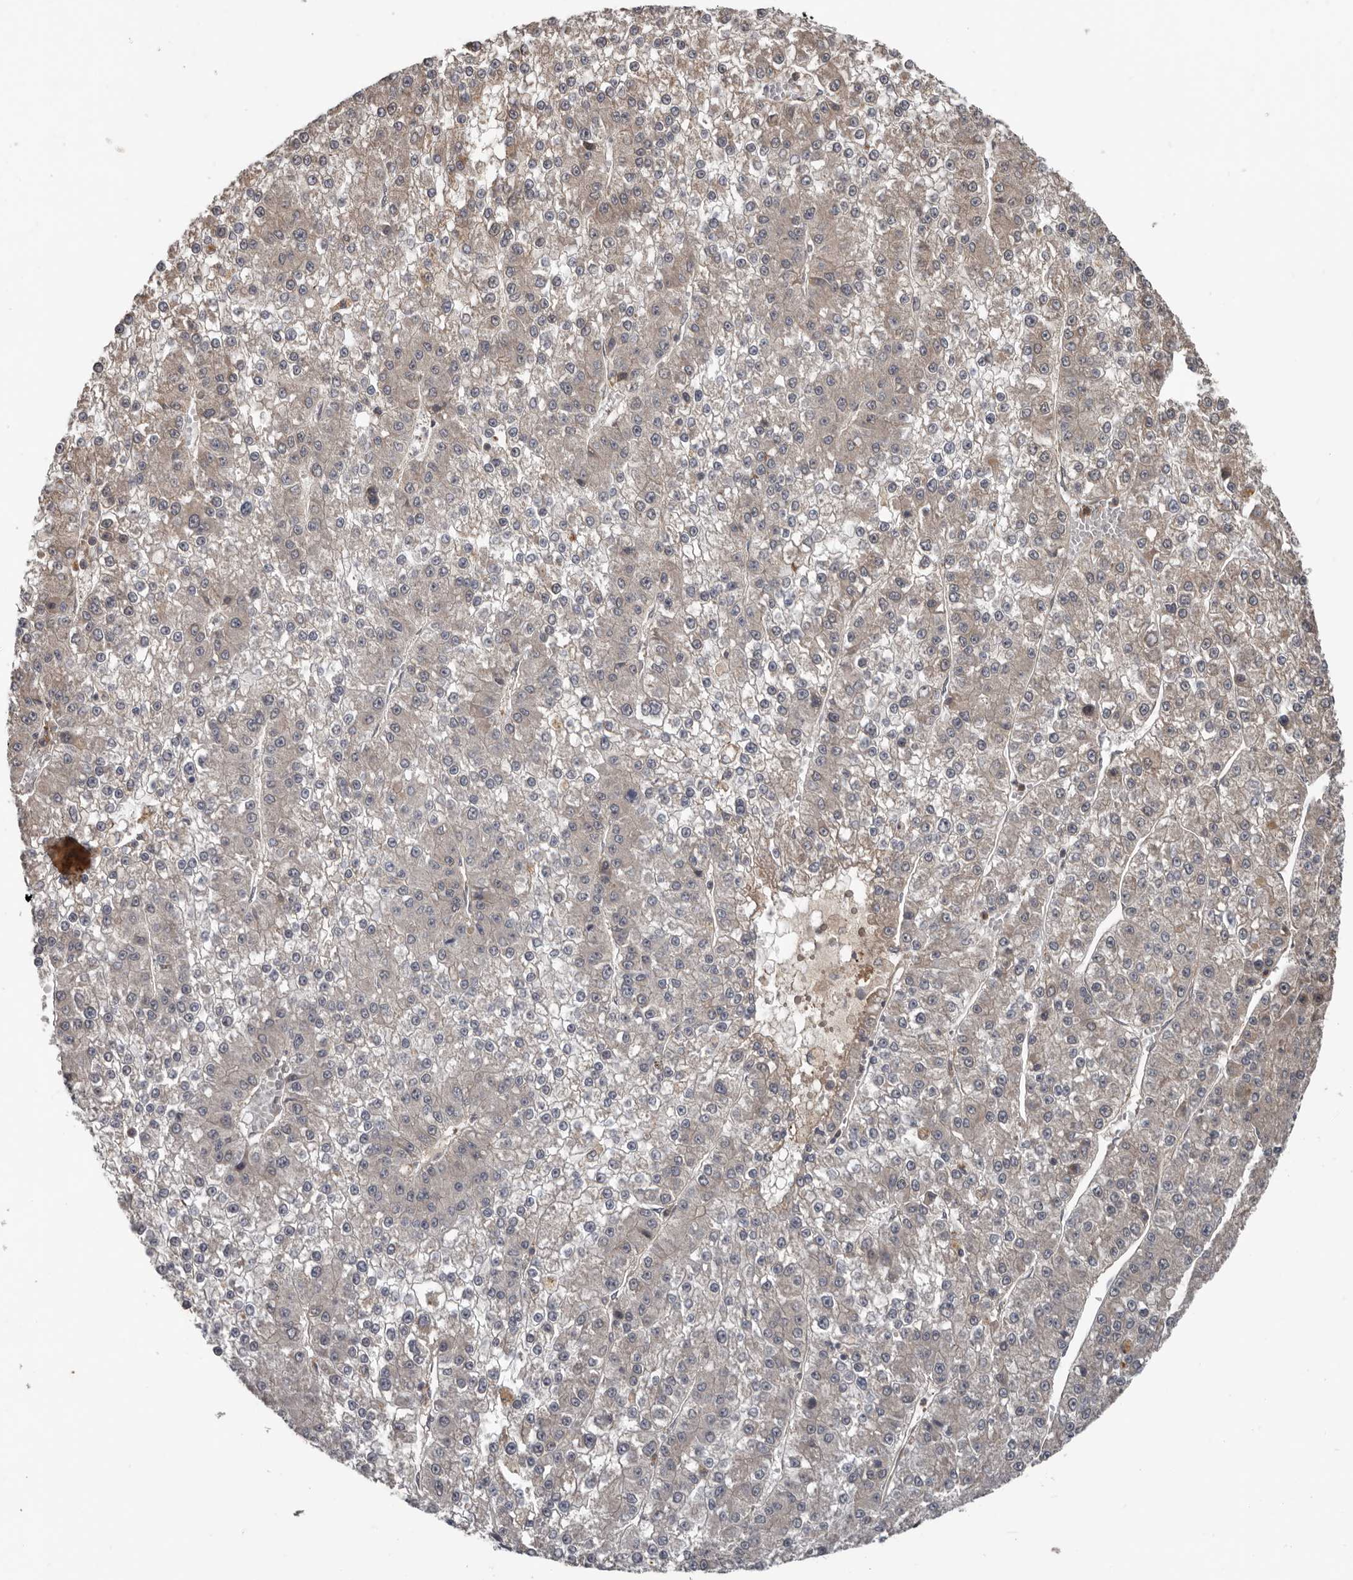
{"staining": {"intensity": "weak", "quantity": "<25%", "location": "cytoplasmic/membranous"}, "tissue": "liver cancer", "cell_type": "Tumor cells", "image_type": "cancer", "snomed": [{"axis": "morphology", "description": "Carcinoma, Hepatocellular, NOS"}, {"axis": "topography", "description": "Liver"}], "caption": "Tumor cells show no significant expression in liver cancer (hepatocellular carcinoma).", "gene": "DNAJB4", "patient": {"sex": "female", "age": 73}}